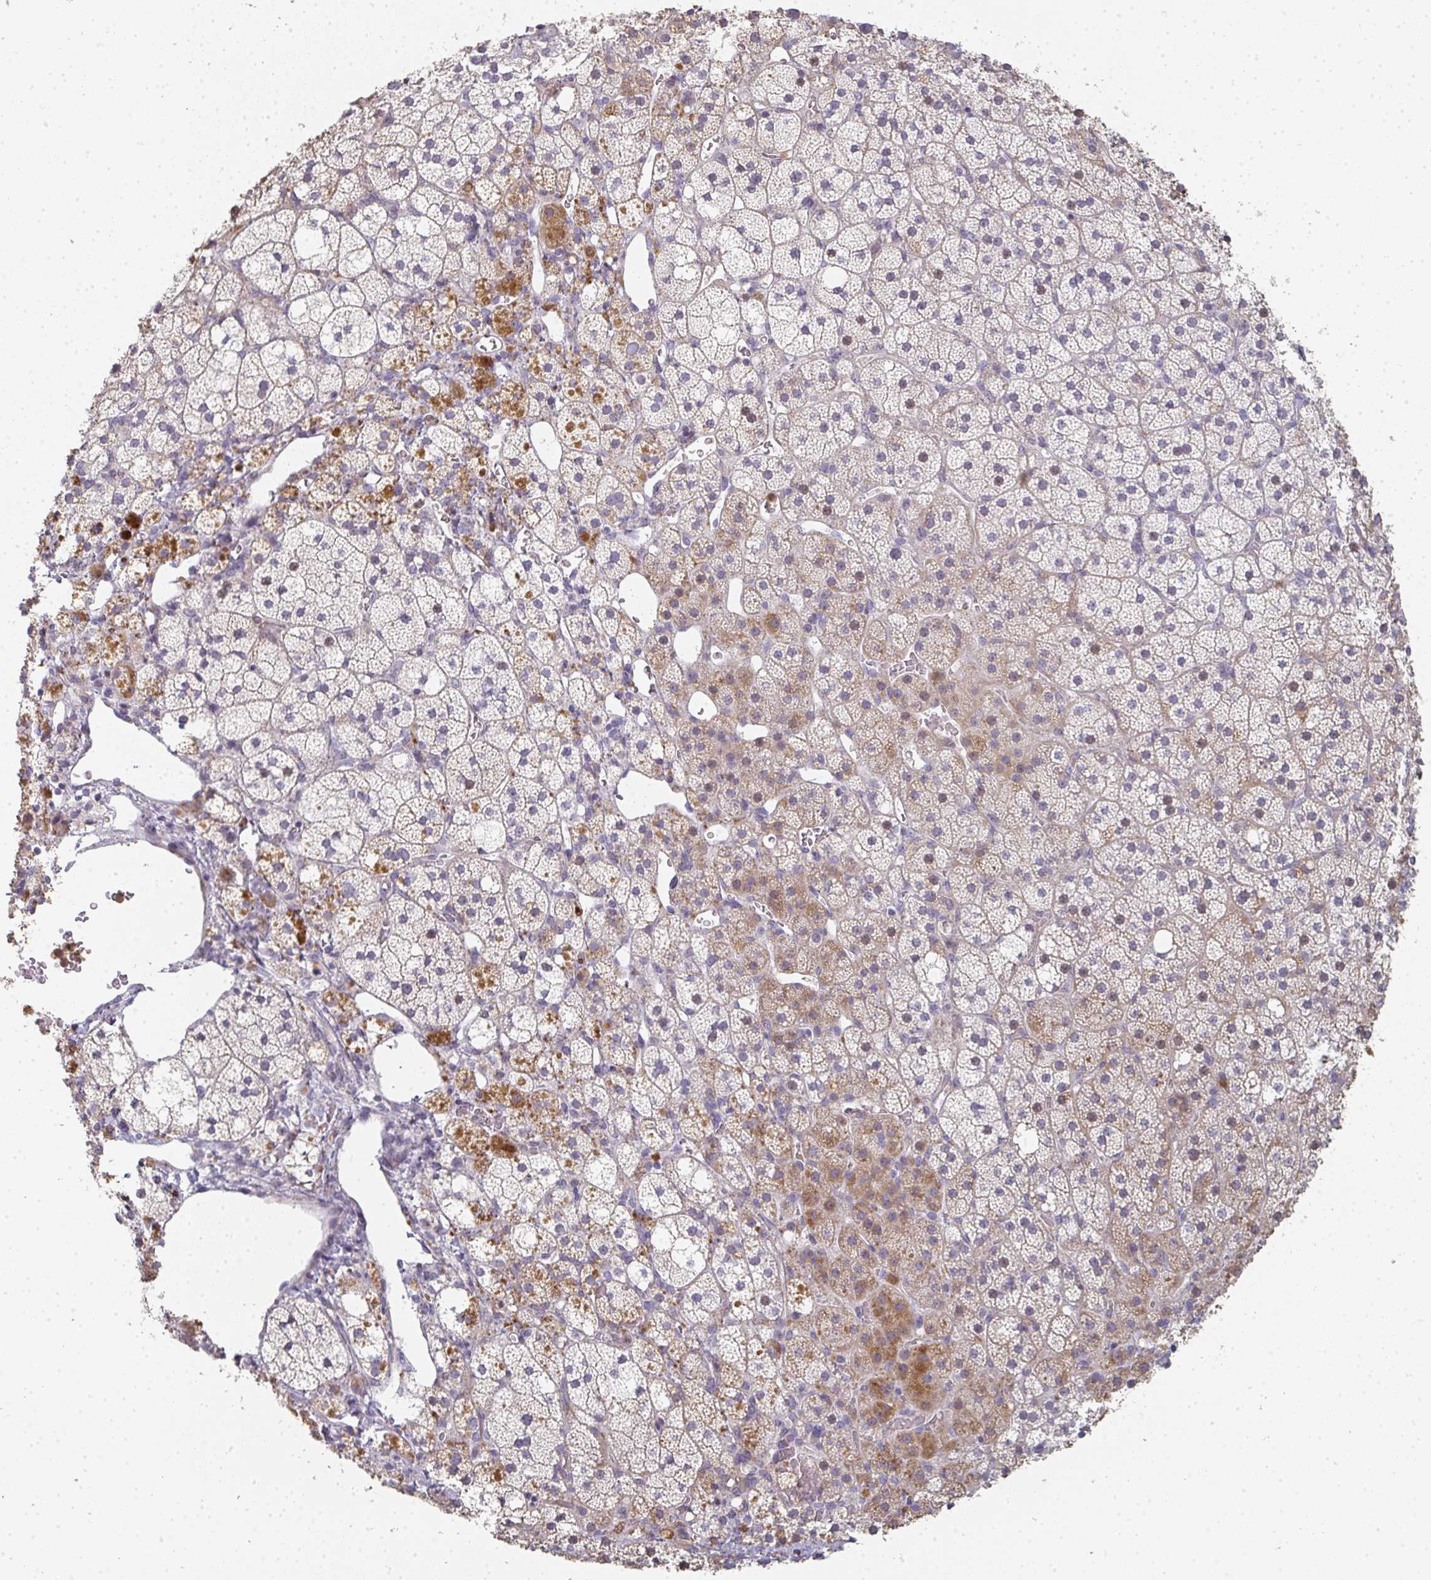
{"staining": {"intensity": "moderate", "quantity": "25%-75%", "location": "cytoplasmic/membranous"}, "tissue": "adrenal gland", "cell_type": "Glandular cells", "image_type": "normal", "snomed": [{"axis": "morphology", "description": "Normal tissue, NOS"}, {"axis": "topography", "description": "Adrenal gland"}], "caption": "Immunohistochemistry micrograph of unremarkable adrenal gland stained for a protein (brown), which displays medium levels of moderate cytoplasmic/membranous staining in about 25%-75% of glandular cells.", "gene": "A1CF", "patient": {"sex": "male", "age": 53}}